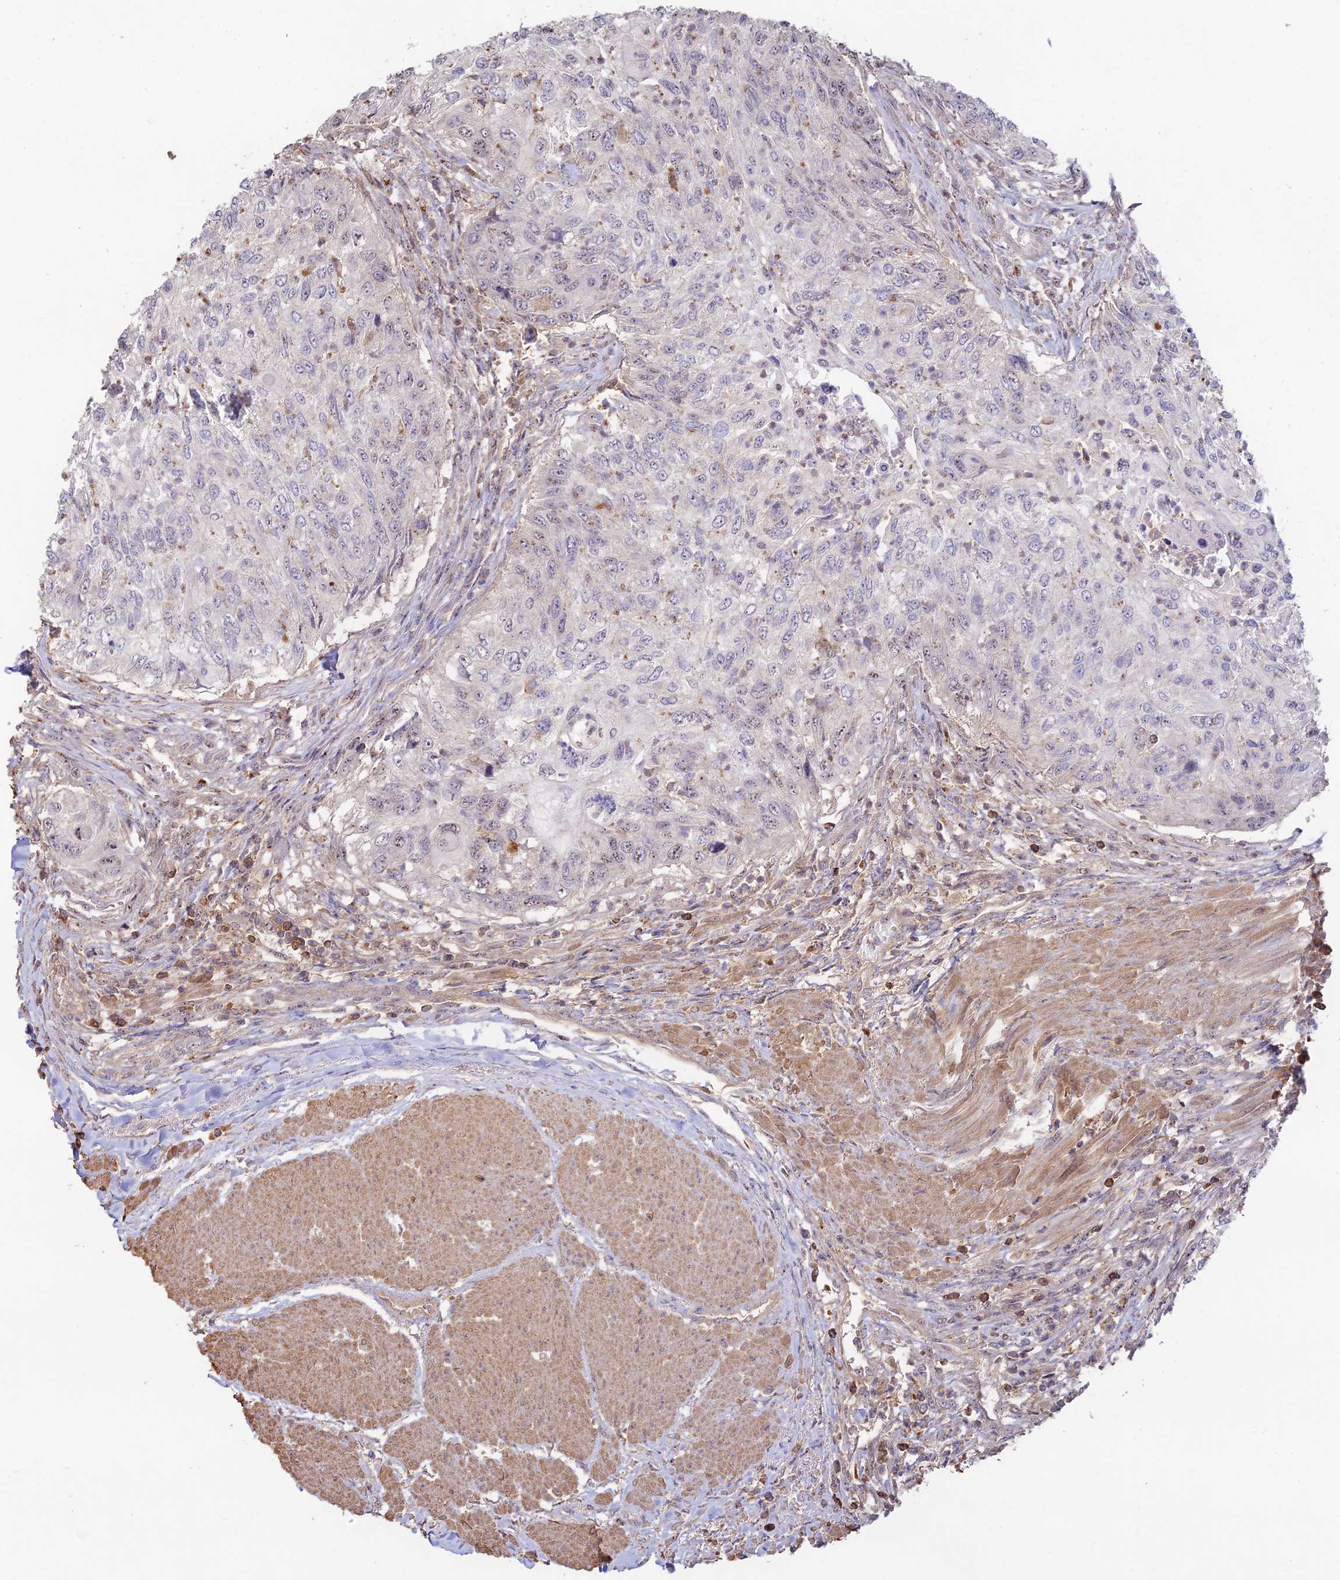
{"staining": {"intensity": "negative", "quantity": "none", "location": "none"}, "tissue": "urothelial cancer", "cell_type": "Tumor cells", "image_type": "cancer", "snomed": [{"axis": "morphology", "description": "Urothelial carcinoma, High grade"}, {"axis": "topography", "description": "Urinary bladder"}], "caption": "The photomicrograph exhibits no staining of tumor cells in urothelial carcinoma (high-grade). (DAB immunohistochemistry with hematoxylin counter stain).", "gene": "CLCF1", "patient": {"sex": "female", "age": 60}}